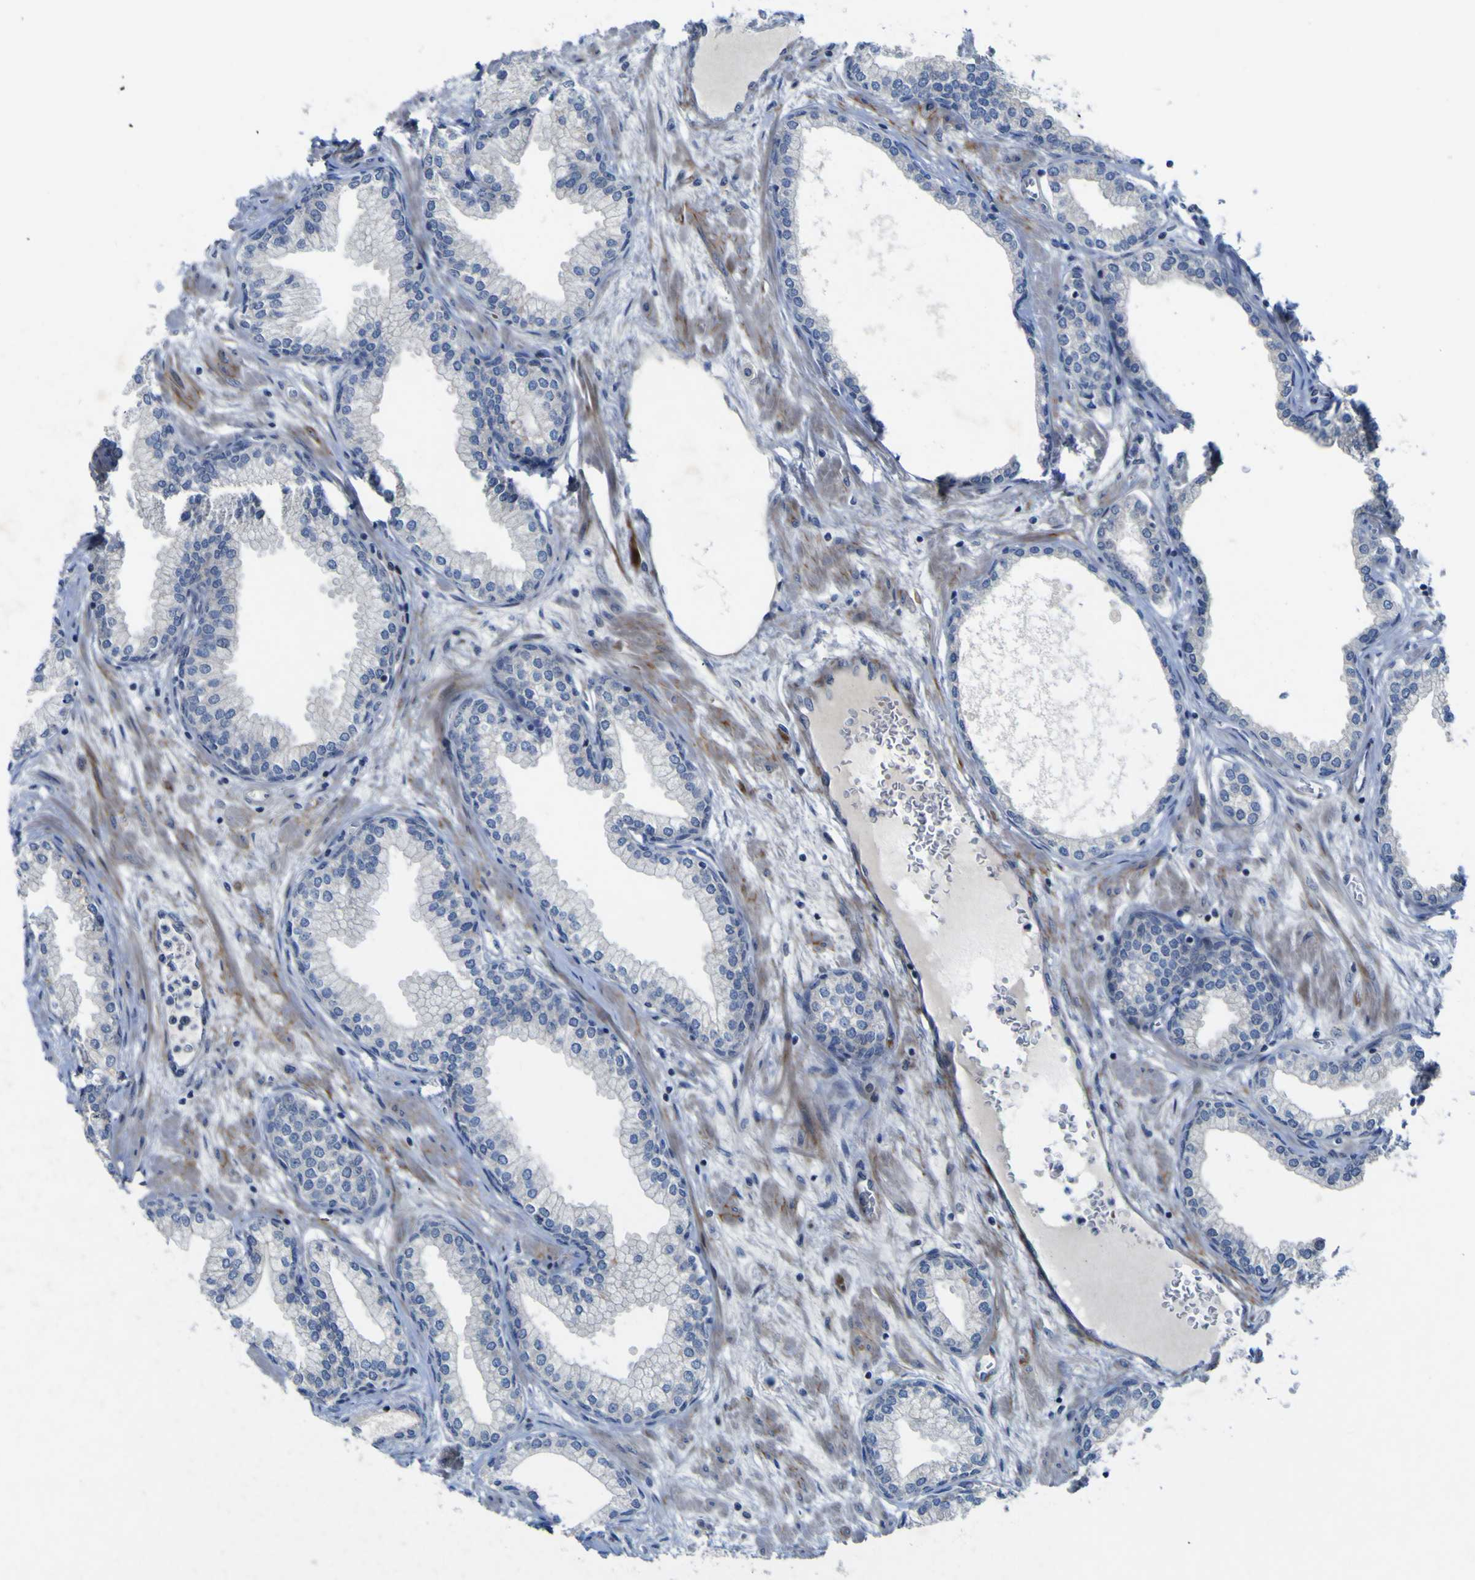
{"staining": {"intensity": "negative", "quantity": "none", "location": "none"}, "tissue": "prostate", "cell_type": "Glandular cells", "image_type": "normal", "snomed": [{"axis": "morphology", "description": "Normal tissue, NOS"}, {"axis": "morphology", "description": "Urothelial carcinoma, Low grade"}, {"axis": "topography", "description": "Urinary bladder"}, {"axis": "topography", "description": "Prostate"}], "caption": "Immunohistochemistry histopathology image of unremarkable prostate: human prostate stained with DAB (3,3'-diaminobenzidine) displays no significant protein staining in glandular cells.", "gene": "NAV1", "patient": {"sex": "male", "age": 60}}